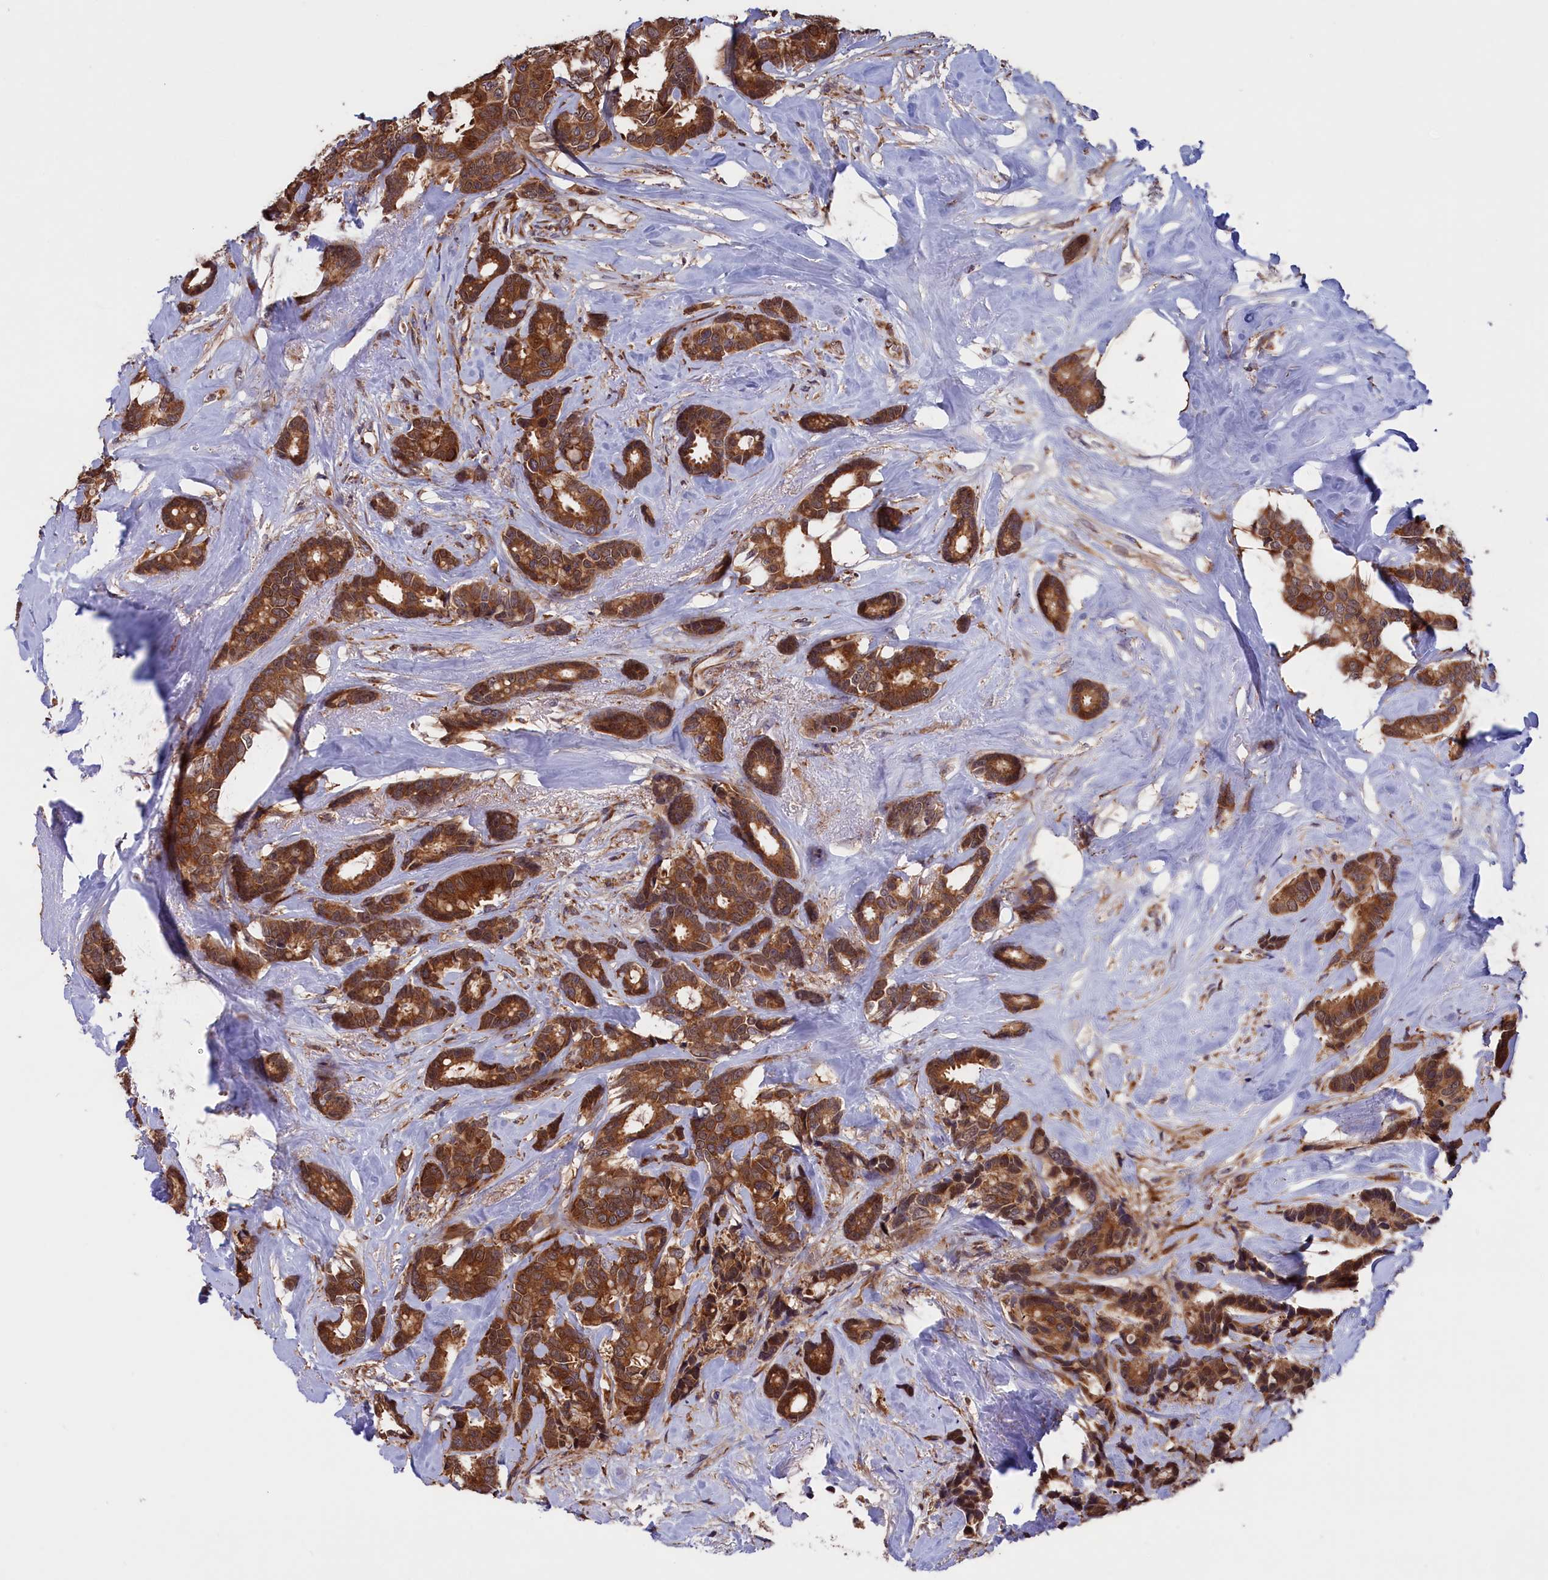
{"staining": {"intensity": "moderate", "quantity": ">75%", "location": "cytoplasmic/membranous"}, "tissue": "breast cancer", "cell_type": "Tumor cells", "image_type": "cancer", "snomed": [{"axis": "morphology", "description": "Duct carcinoma"}, {"axis": "topography", "description": "Breast"}], "caption": "Immunohistochemistry image of neoplastic tissue: breast cancer (infiltrating ductal carcinoma) stained using immunohistochemistry reveals medium levels of moderate protein expression localized specifically in the cytoplasmic/membranous of tumor cells, appearing as a cytoplasmic/membranous brown color.", "gene": "PLA2G4C", "patient": {"sex": "female", "age": 87}}